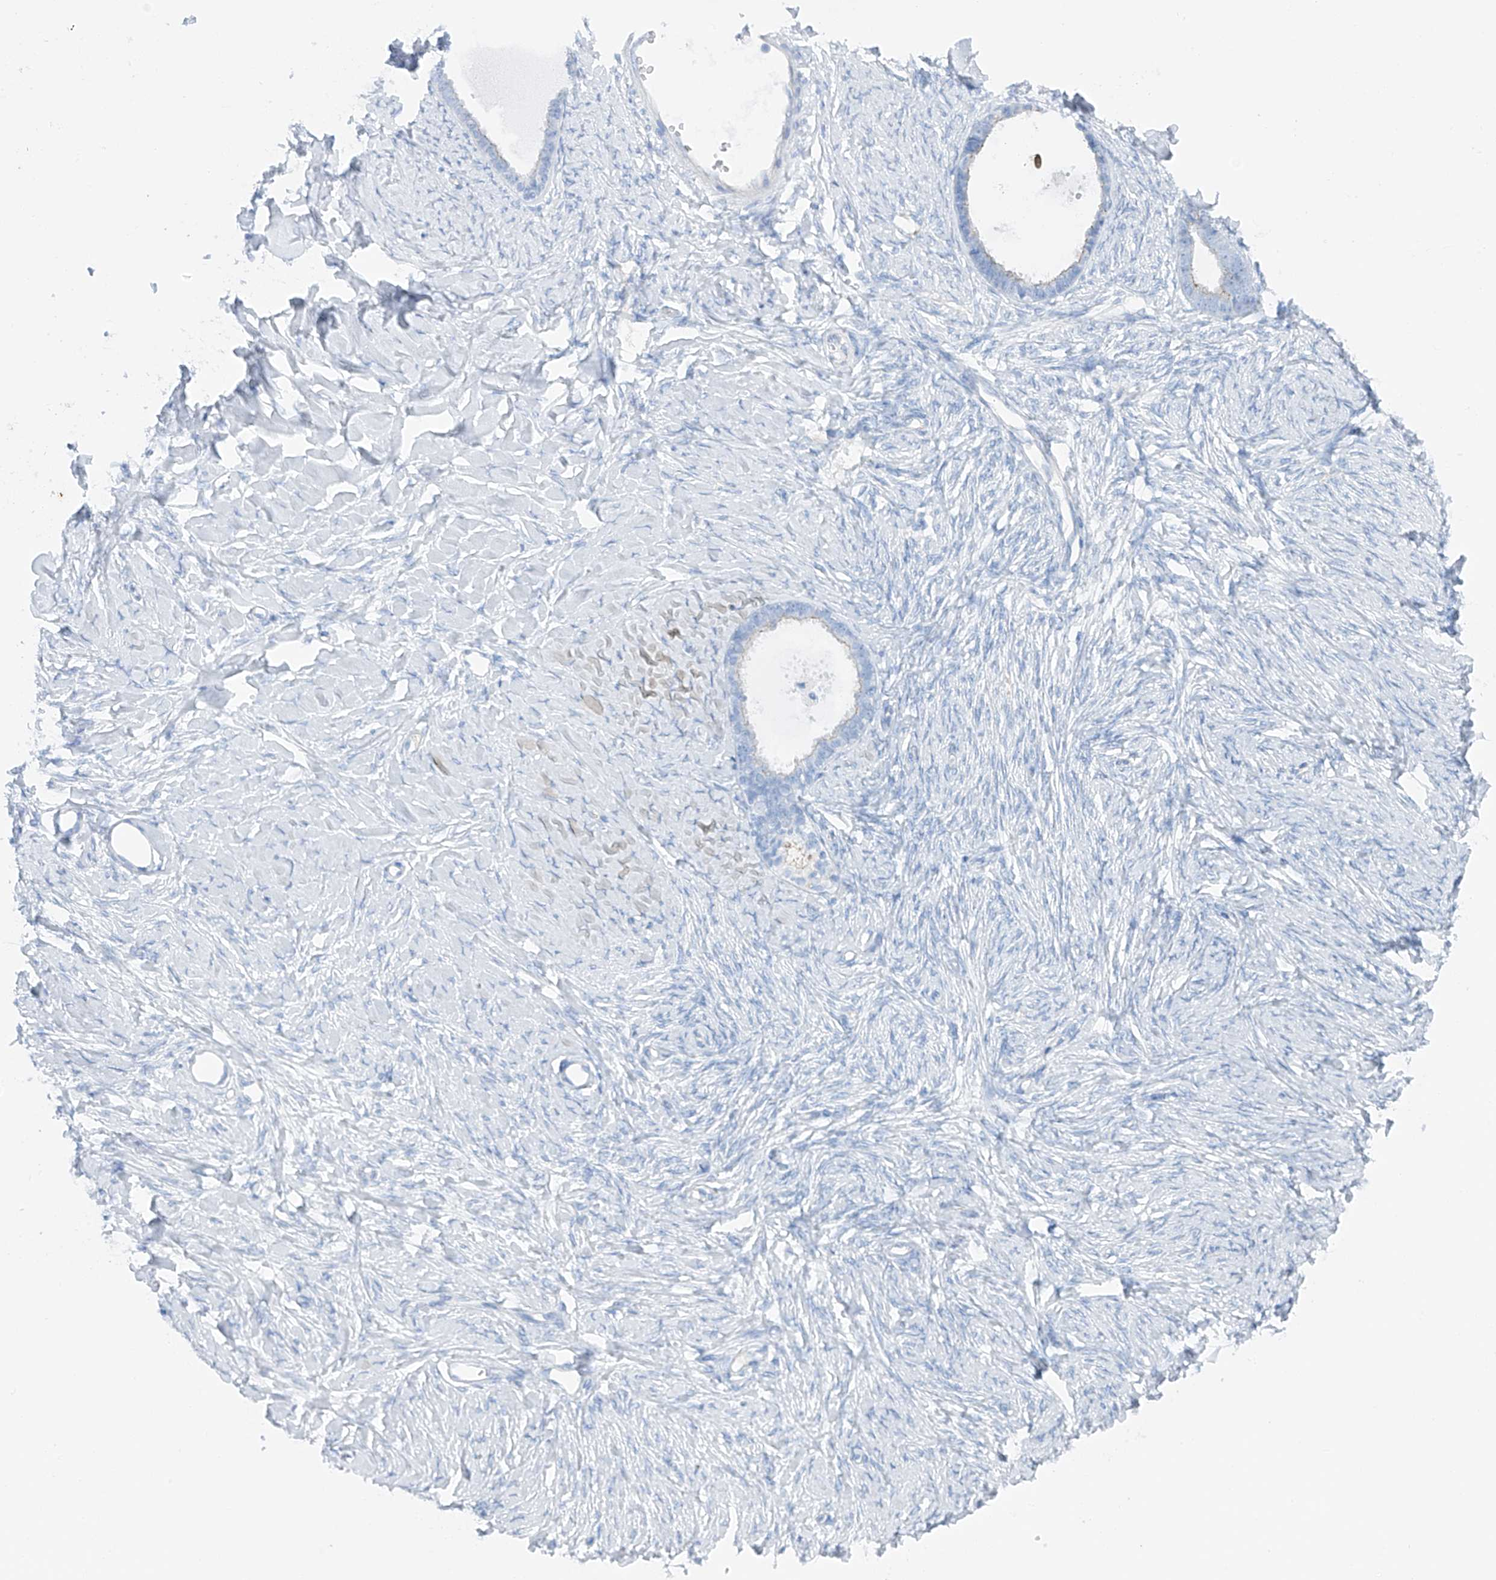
{"staining": {"intensity": "negative", "quantity": "none", "location": "none"}, "tissue": "ovarian cancer", "cell_type": "Tumor cells", "image_type": "cancer", "snomed": [{"axis": "morphology", "description": "Cystadenocarcinoma, serous, NOS"}, {"axis": "topography", "description": "Ovary"}], "caption": "Serous cystadenocarcinoma (ovarian) was stained to show a protein in brown. There is no significant positivity in tumor cells.", "gene": "MAGI1", "patient": {"sex": "female", "age": 79}}